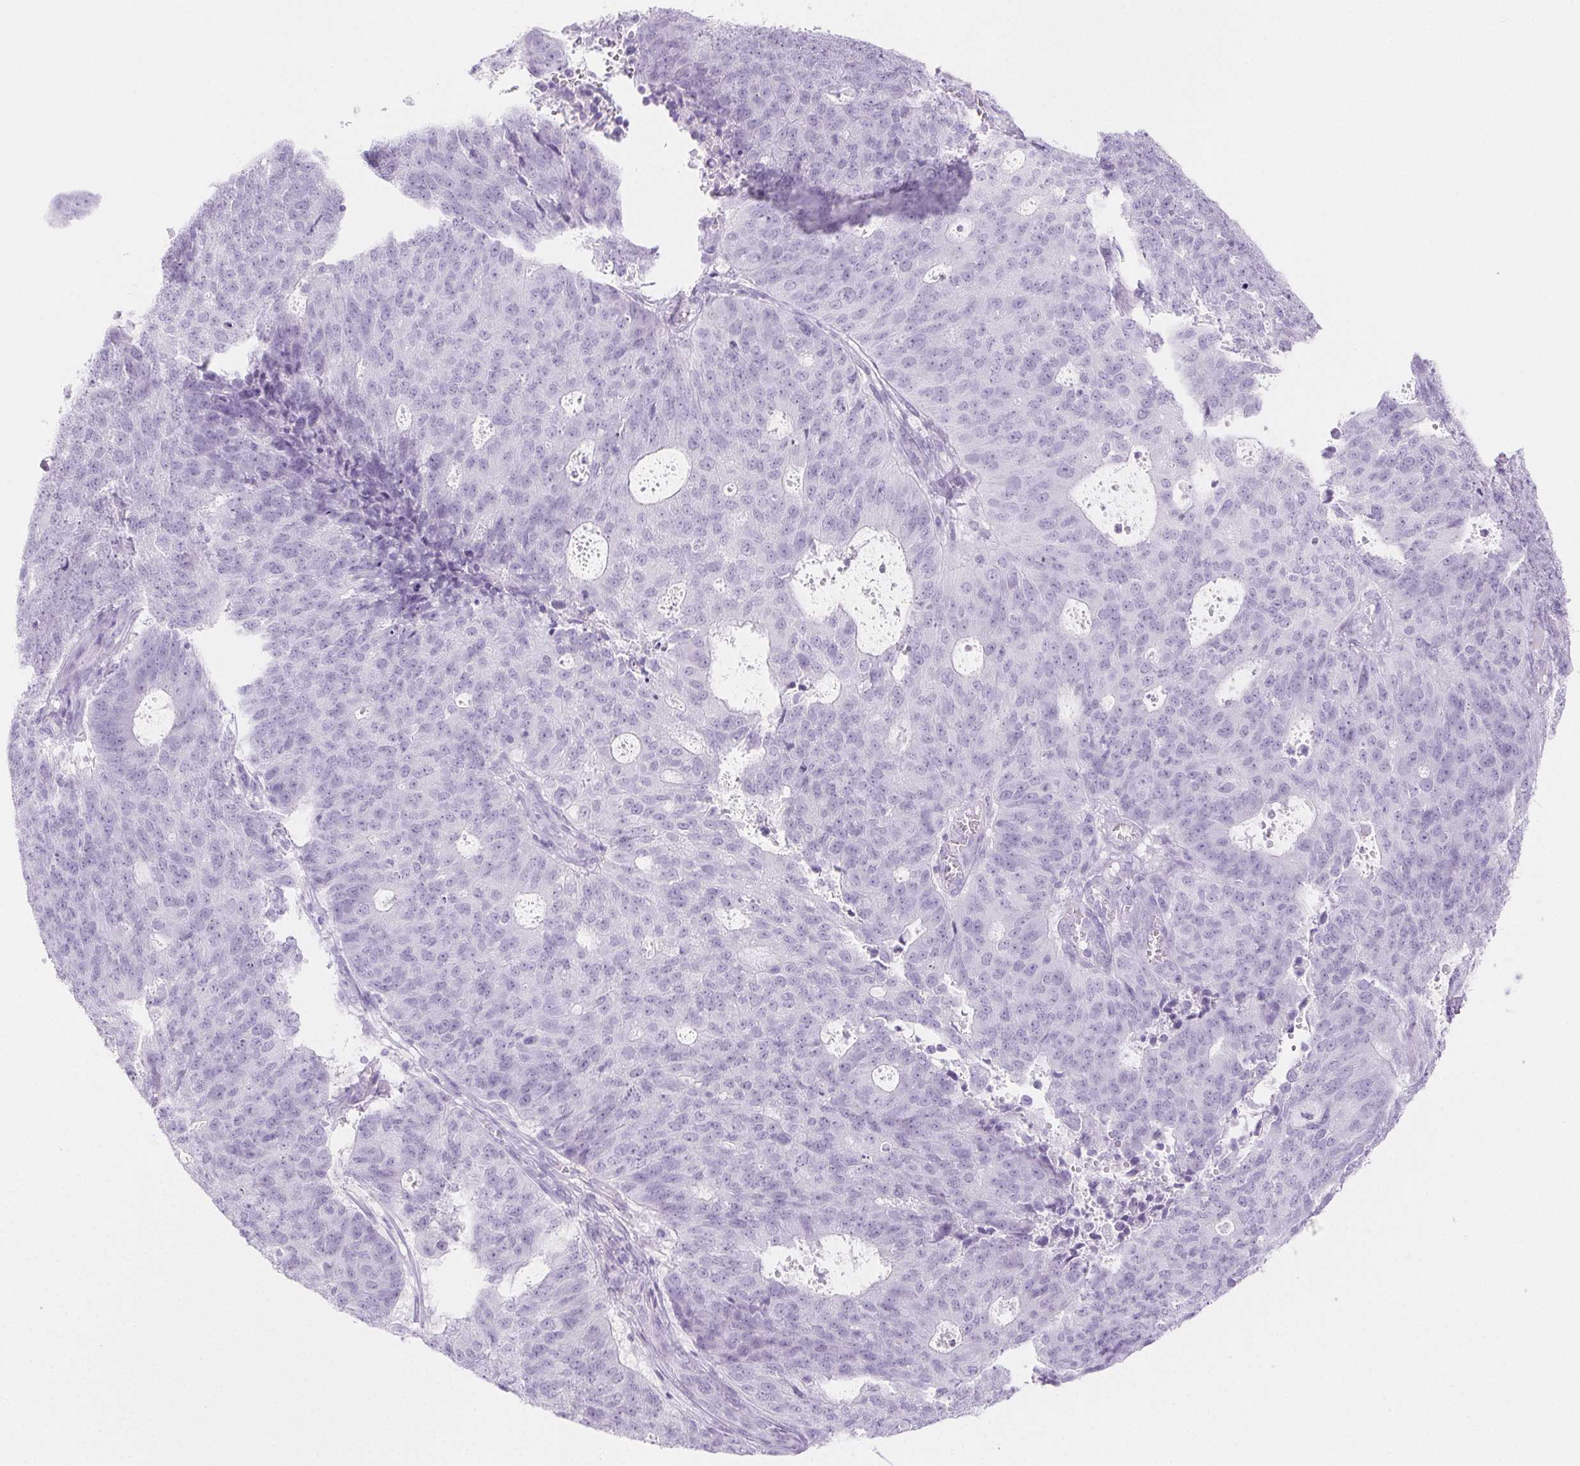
{"staining": {"intensity": "negative", "quantity": "none", "location": "none"}, "tissue": "endometrial cancer", "cell_type": "Tumor cells", "image_type": "cancer", "snomed": [{"axis": "morphology", "description": "Adenocarcinoma, NOS"}, {"axis": "topography", "description": "Endometrium"}], "caption": "There is no significant expression in tumor cells of endometrial cancer (adenocarcinoma). The staining is performed using DAB (3,3'-diaminobenzidine) brown chromogen with nuclei counter-stained in using hematoxylin.", "gene": "SPRR3", "patient": {"sex": "female", "age": 82}}